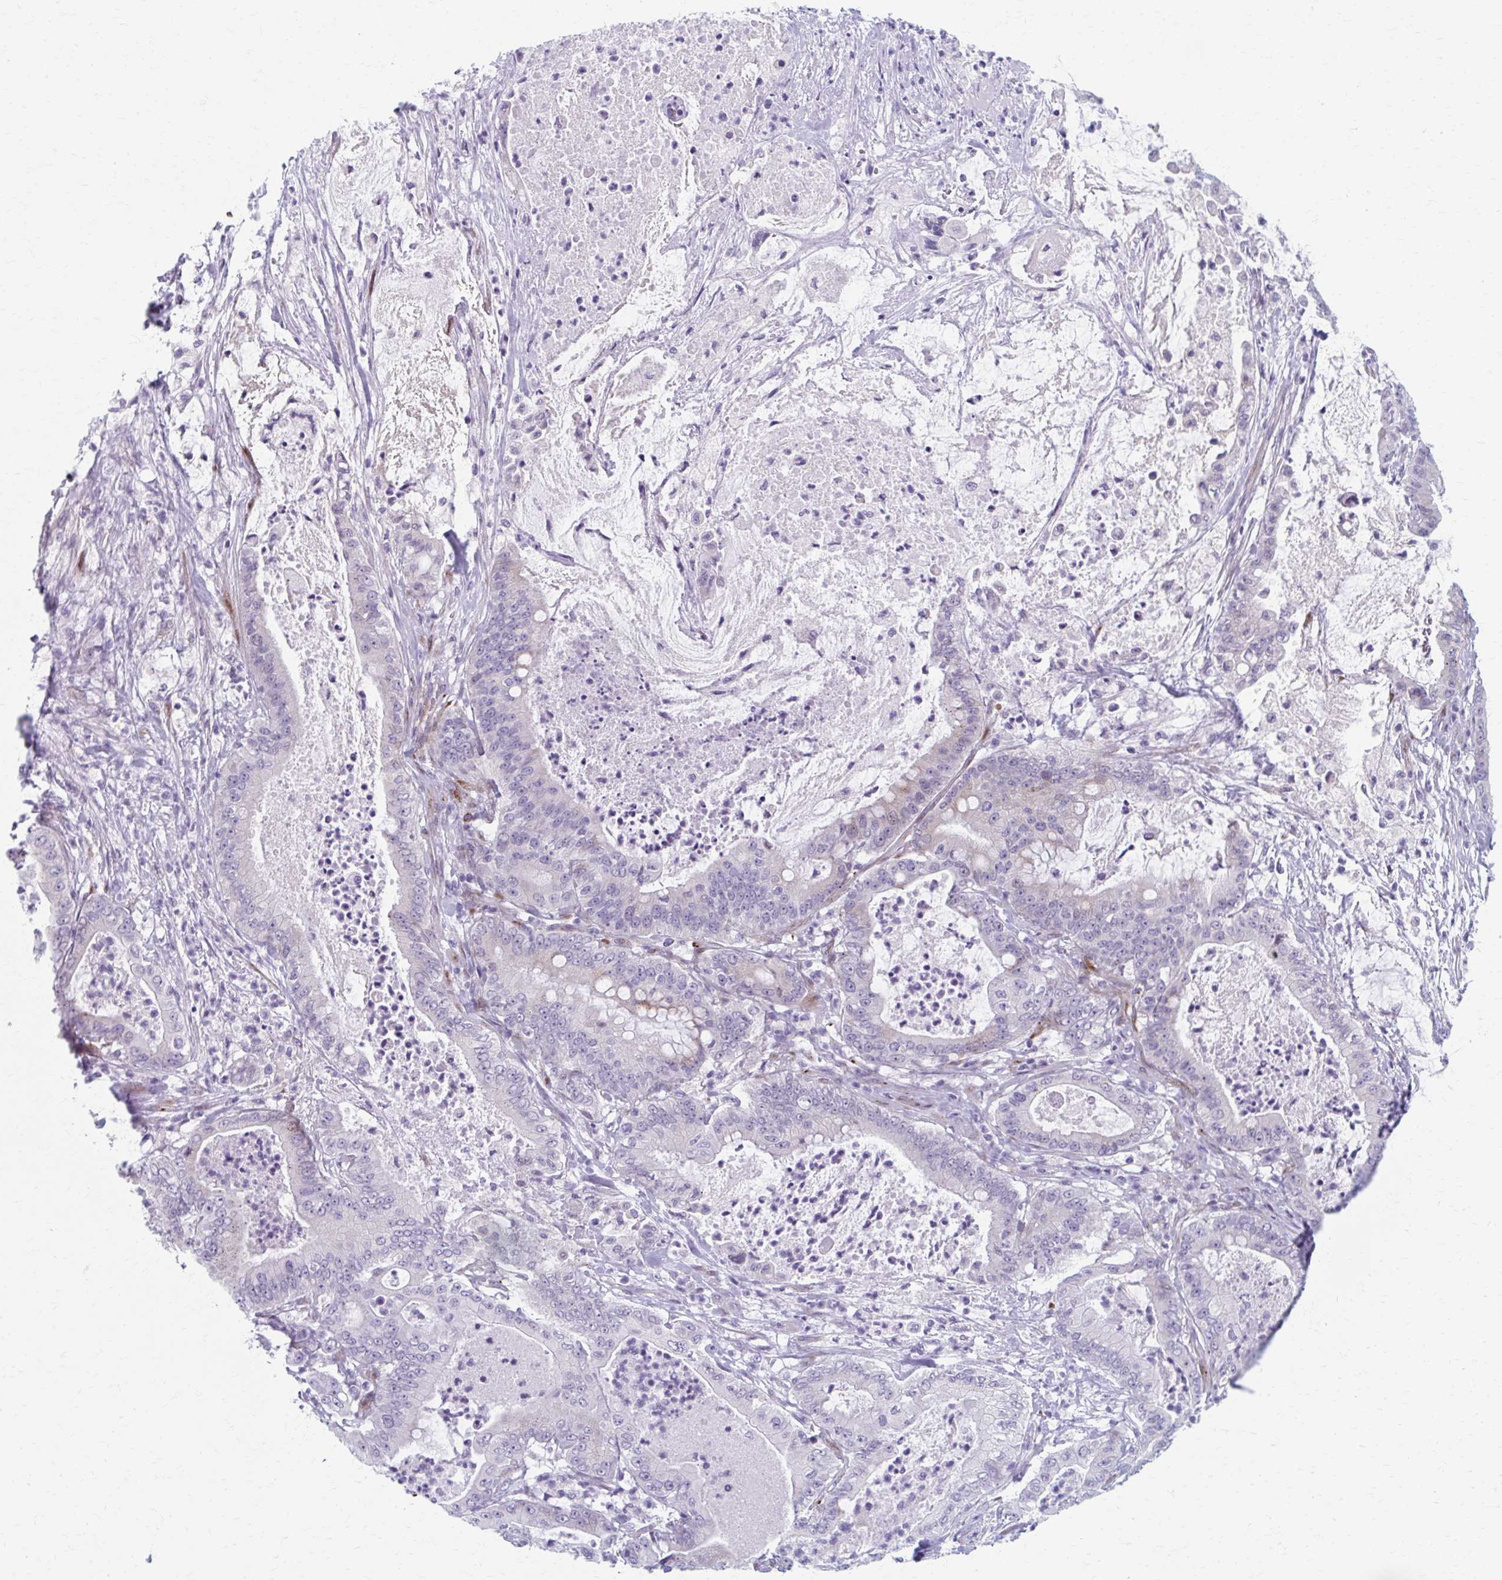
{"staining": {"intensity": "negative", "quantity": "none", "location": "none"}, "tissue": "pancreatic cancer", "cell_type": "Tumor cells", "image_type": "cancer", "snomed": [{"axis": "morphology", "description": "Adenocarcinoma, NOS"}, {"axis": "topography", "description": "Pancreas"}], "caption": "IHC photomicrograph of human pancreatic cancer stained for a protein (brown), which displays no expression in tumor cells.", "gene": "OLFM2", "patient": {"sex": "male", "age": 71}}